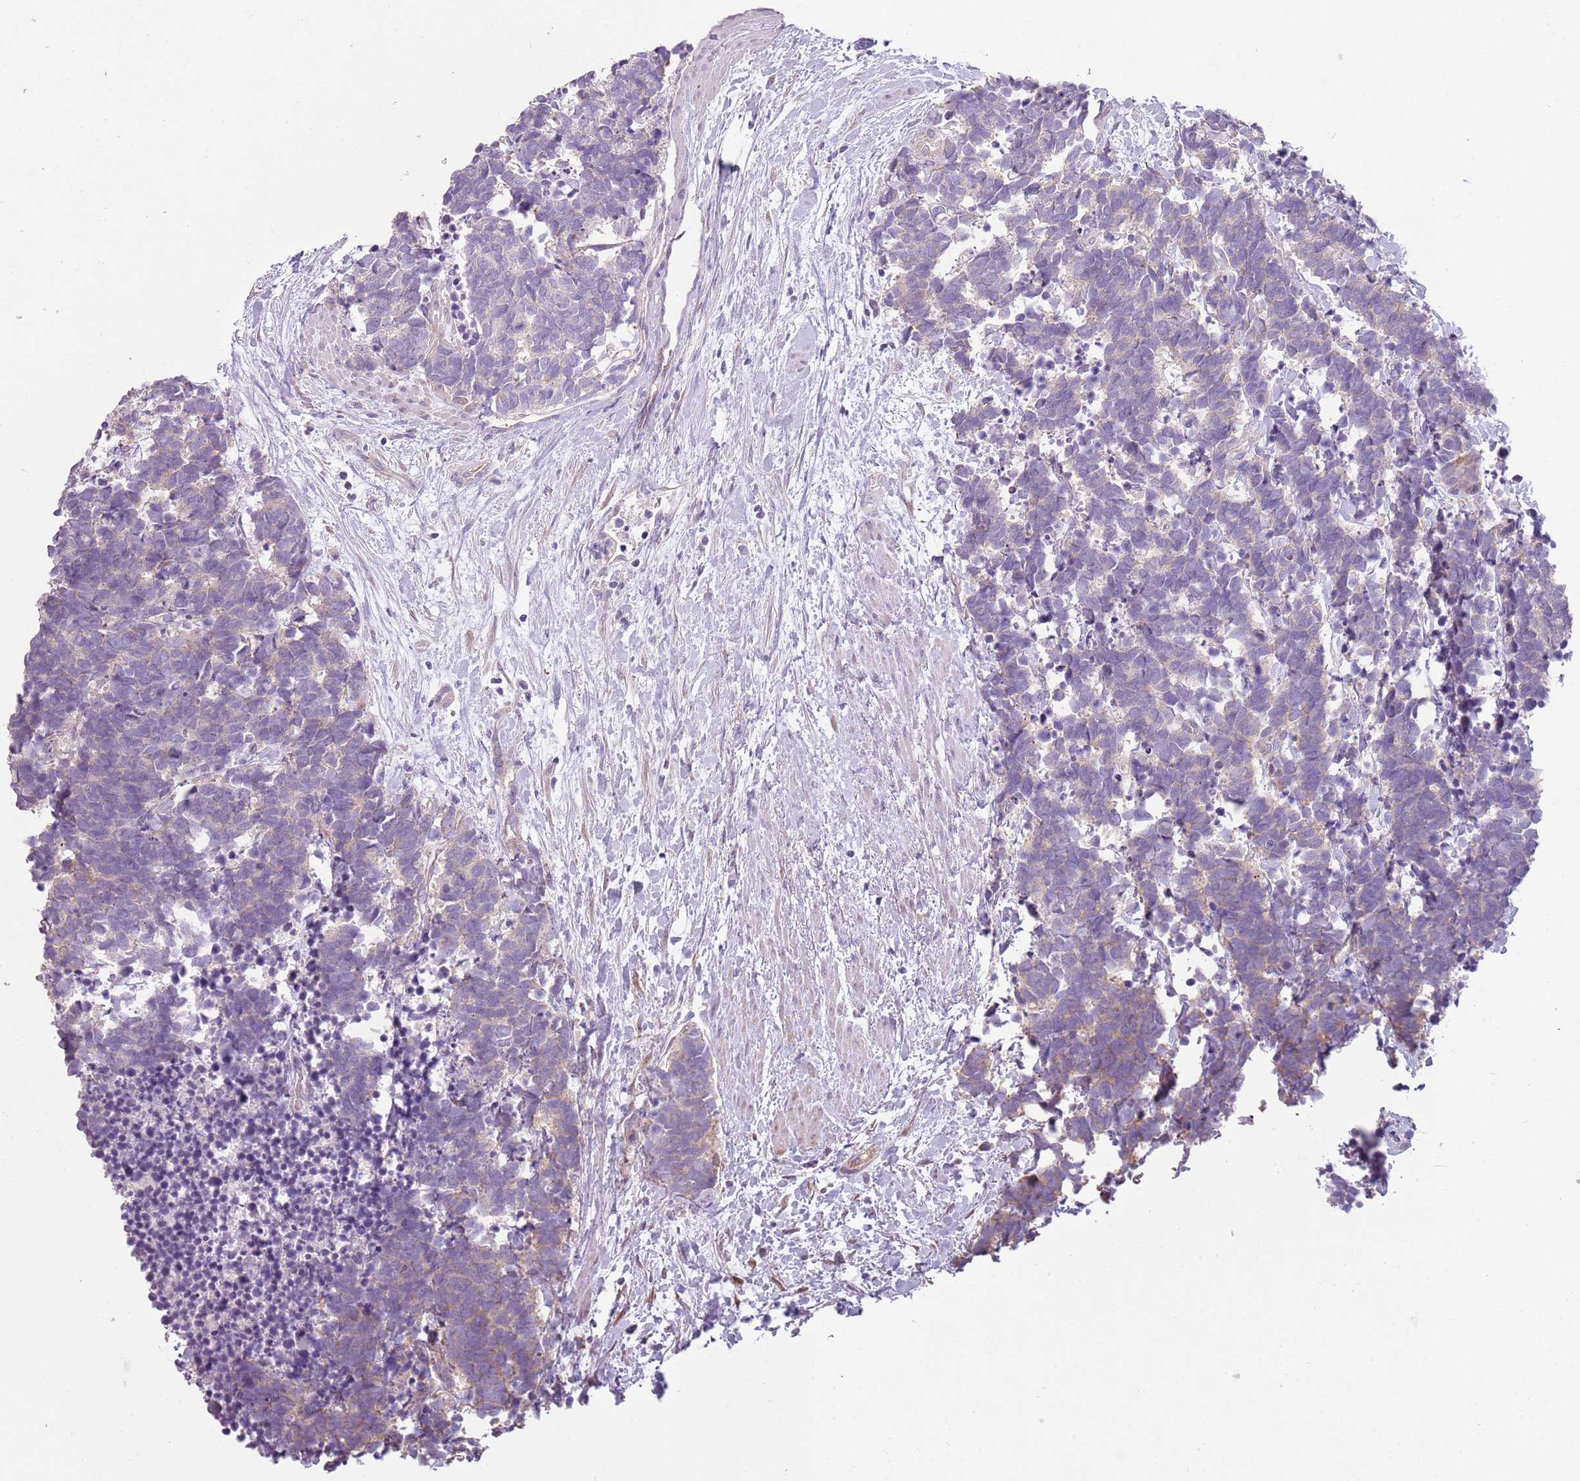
{"staining": {"intensity": "negative", "quantity": "none", "location": "none"}, "tissue": "carcinoid", "cell_type": "Tumor cells", "image_type": "cancer", "snomed": [{"axis": "morphology", "description": "Carcinoma, NOS"}, {"axis": "morphology", "description": "Carcinoid, malignant, NOS"}, {"axis": "topography", "description": "Prostate"}], "caption": "Histopathology image shows no significant protein staining in tumor cells of carcinoid. (DAB IHC visualized using brightfield microscopy, high magnification).", "gene": "ZNF583", "patient": {"sex": "male", "age": 57}}